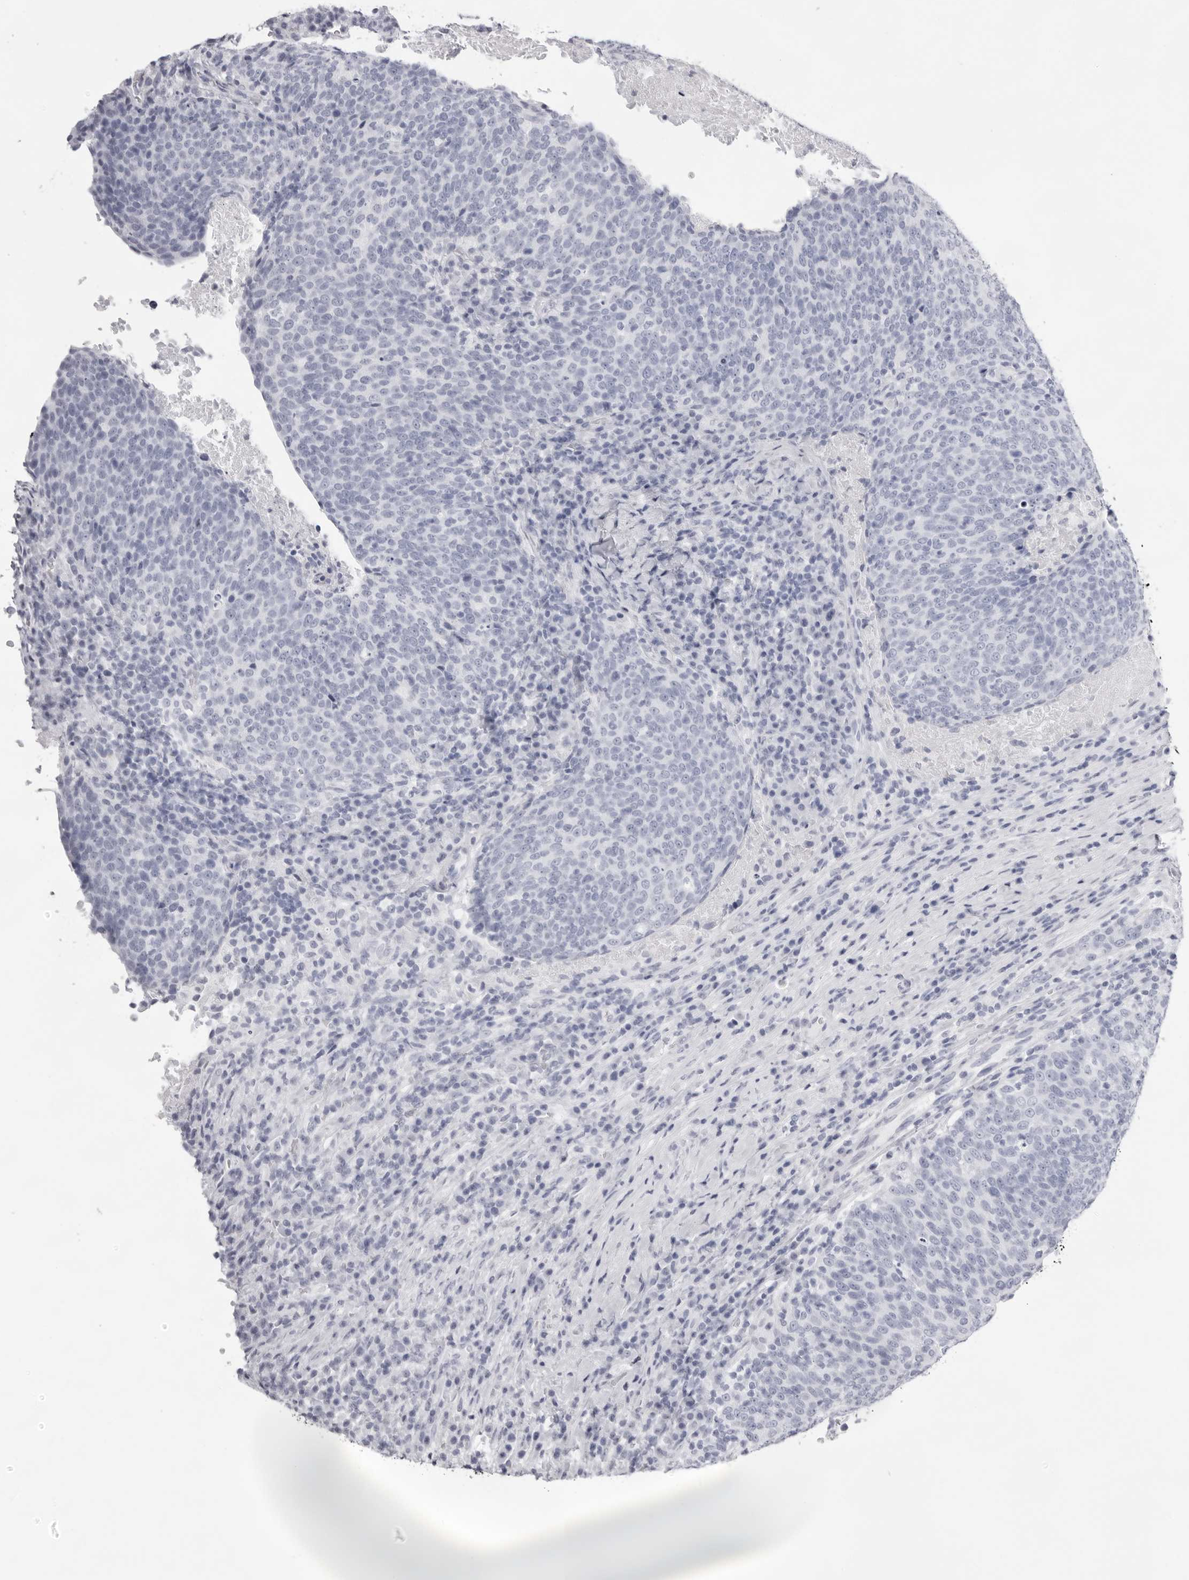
{"staining": {"intensity": "negative", "quantity": "none", "location": "none"}, "tissue": "head and neck cancer", "cell_type": "Tumor cells", "image_type": "cancer", "snomed": [{"axis": "morphology", "description": "Squamous cell carcinoma, NOS"}, {"axis": "morphology", "description": "Squamous cell carcinoma, metastatic, NOS"}, {"axis": "topography", "description": "Lymph node"}, {"axis": "topography", "description": "Head-Neck"}], "caption": "An immunohistochemistry photomicrograph of squamous cell carcinoma (head and neck) is shown. There is no staining in tumor cells of squamous cell carcinoma (head and neck). (Stains: DAB immunohistochemistry with hematoxylin counter stain, Microscopy: brightfield microscopy at high magnification).", "gene": "TMOD4", "patient": {"sex": "male", "age": 62}}